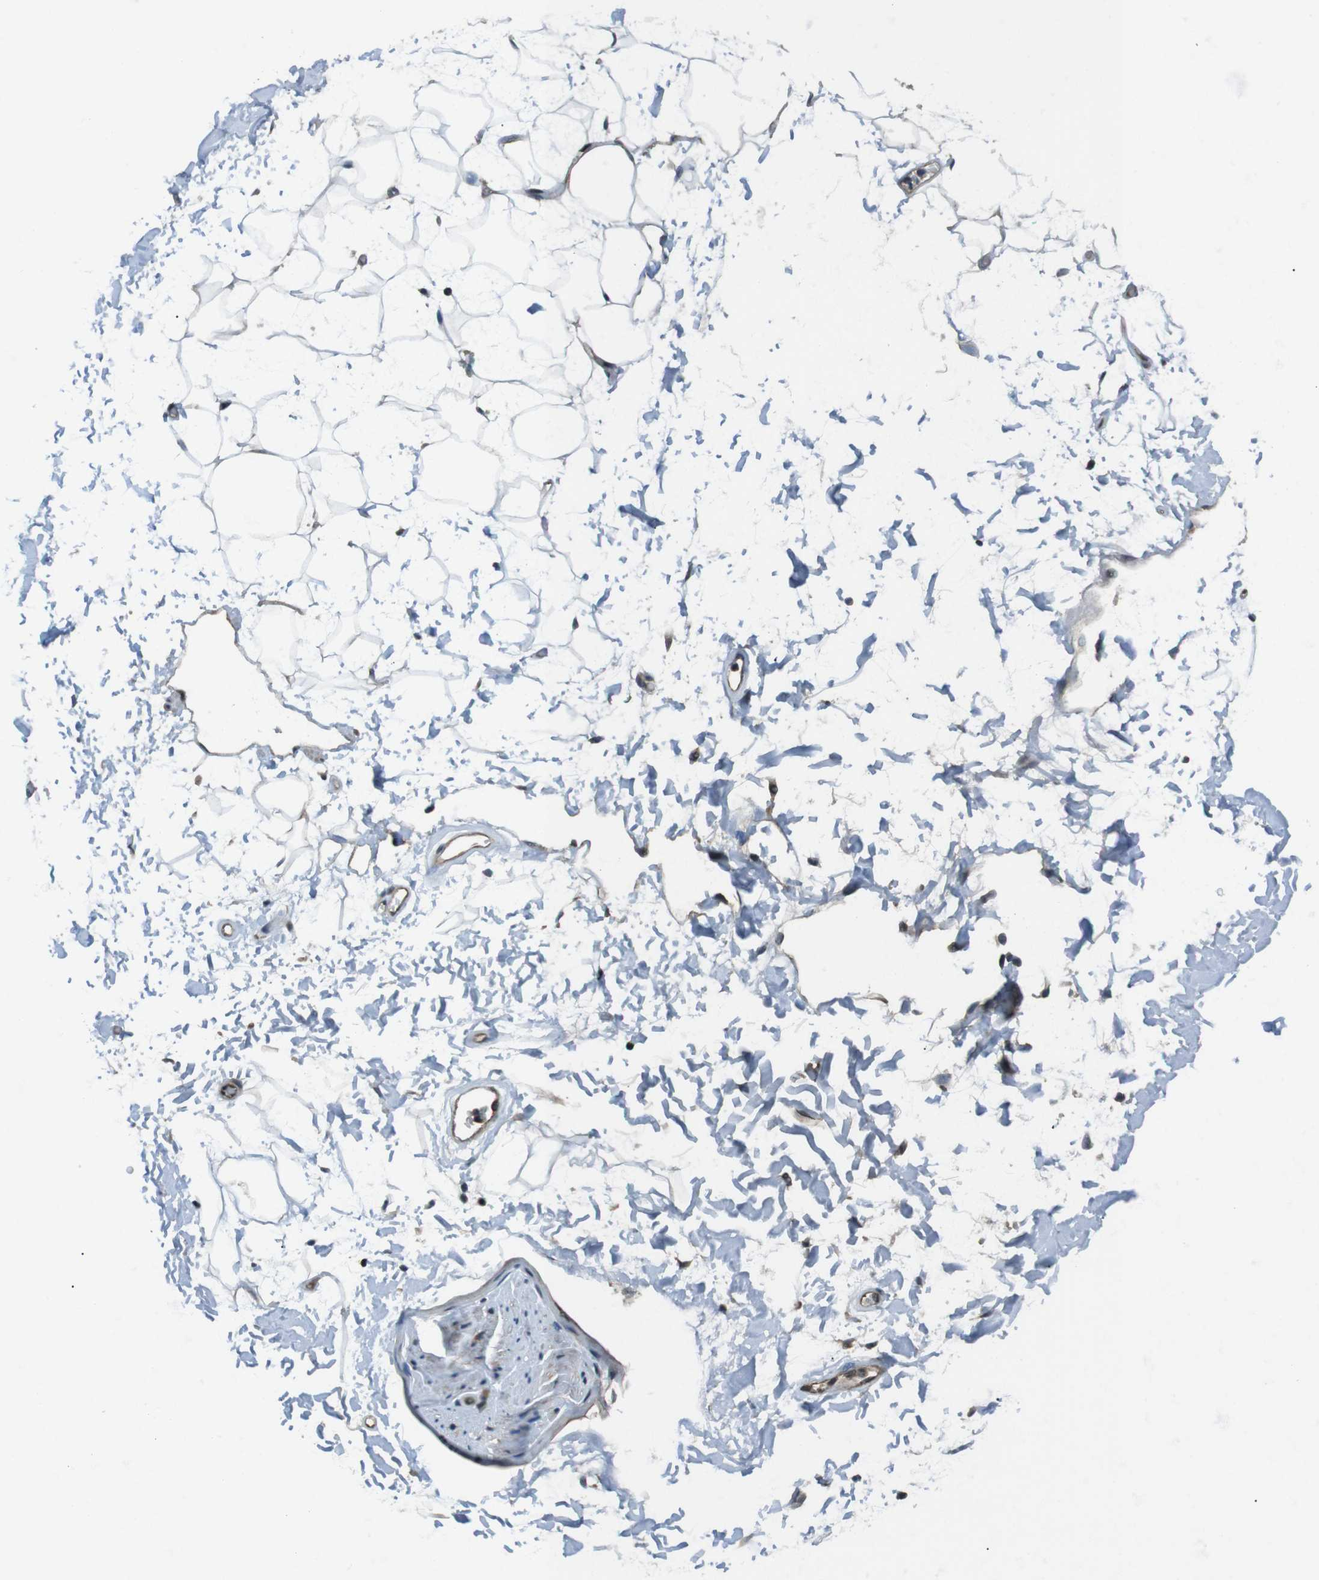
{"staining": {"intensity": "moderate", "quantity": ">75%", "location": "nuclear"}, "tissue": "adipose tissue", "cell_type": "Adipocytes", "image_type": "normal", "snomed": [{"axis": "morphology", "description": "Normal tissue, NOS"}, {"axis": "topography", "description": "Soft tissue"}], "caption": "An immunohistochemistry photomicrograph of benign tissue is shown. Protein staining in brown highlights moderate nuclear positivity in adipose tissue within adipocytes.", "gene": "TIAM2", "patient": {"sex": "male", "age": 72}}